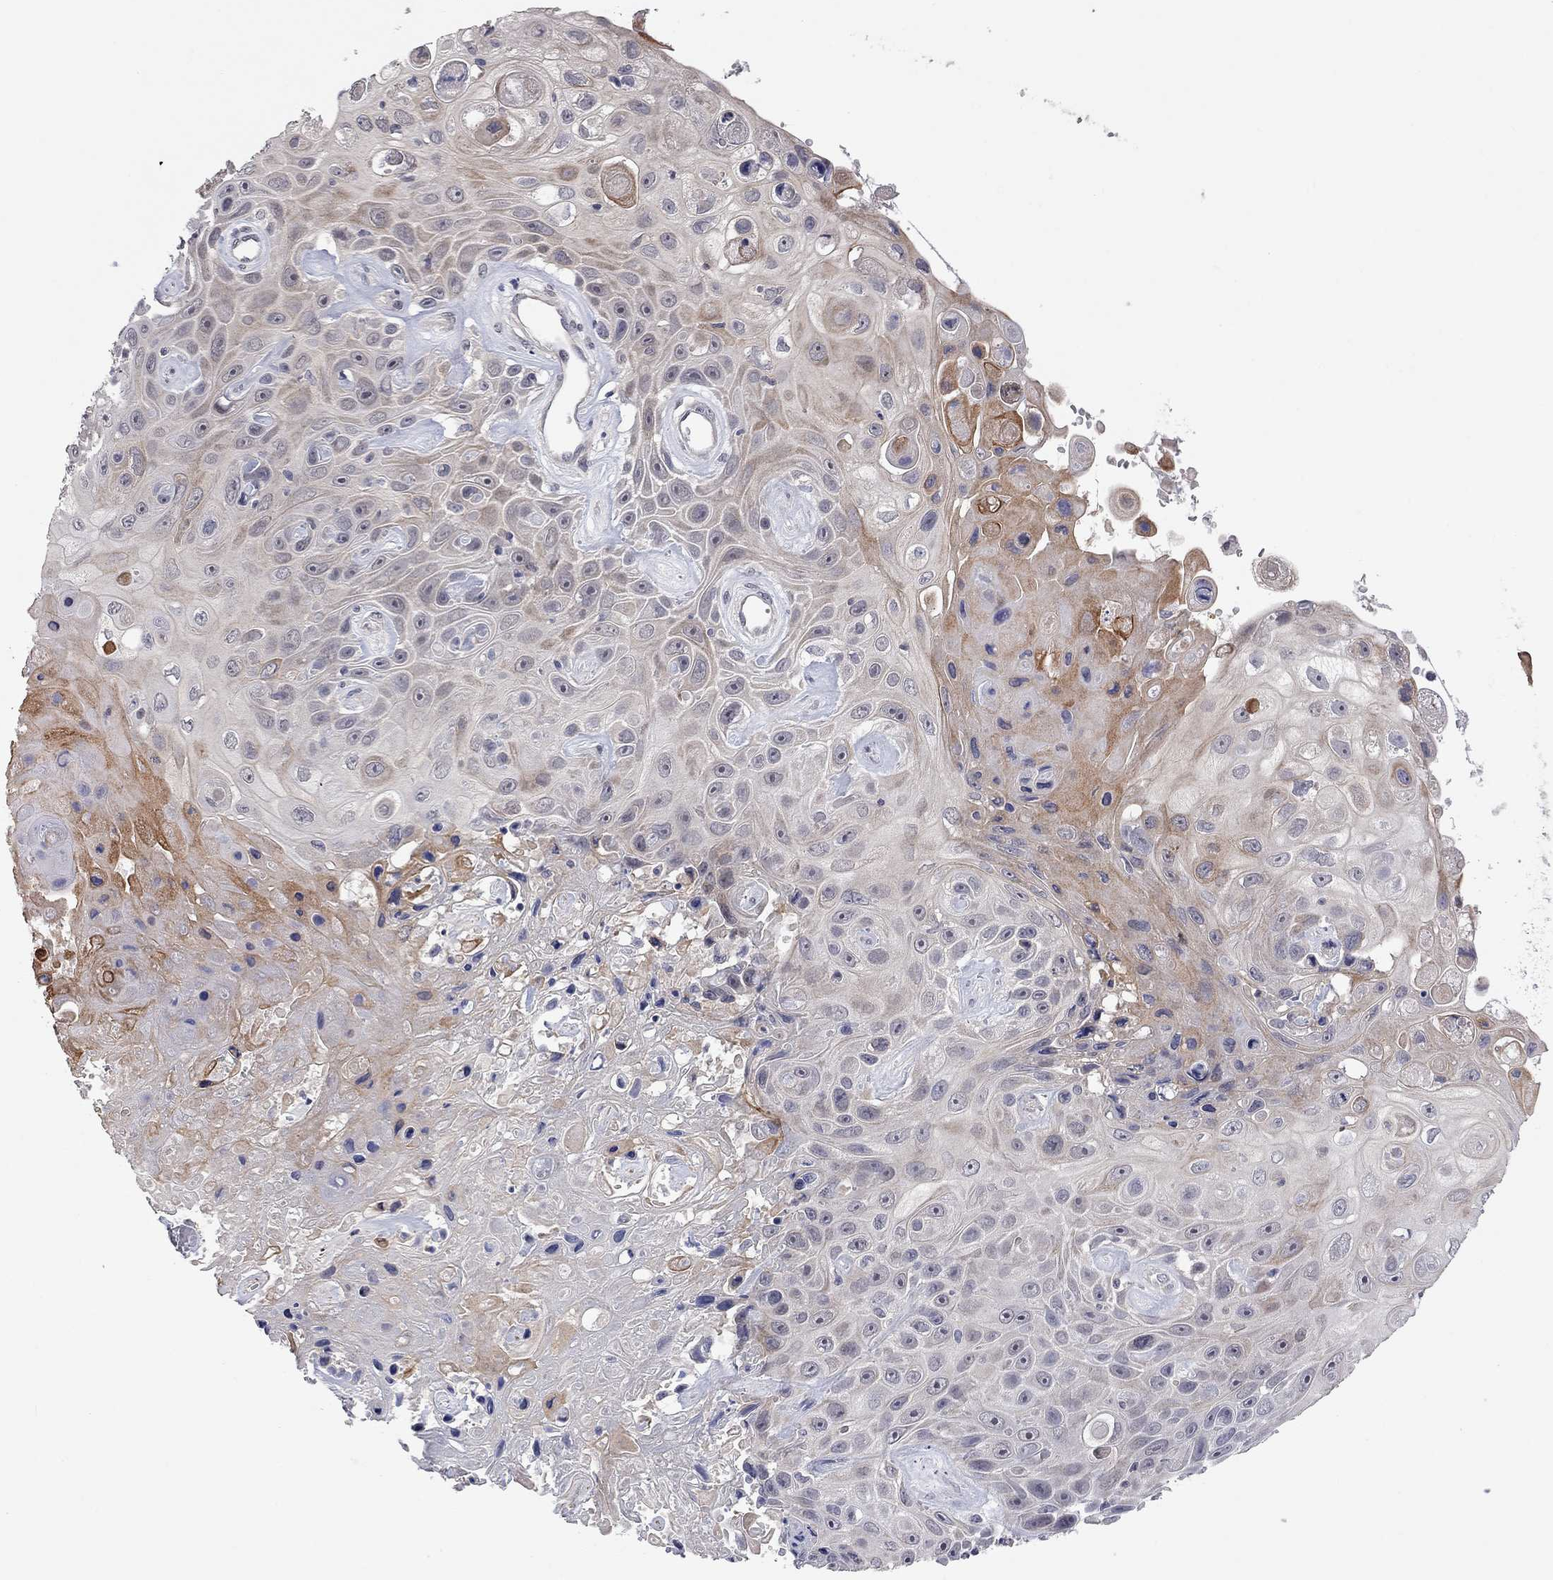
{"staining": {"intensity": "moderate", "quantity": "<25%", "location": "cytoplasmic/membranous"}, "tissue": "skin cancer", "cell_type": "Tumor cells", "image_type": "cancer", "snomed": [{"axis": "morphology", "description": "Squamous cell carcinoma, NOS"}, {"axis": "topography", "description": "Skin"}], "caption": "Immunohistochemical staining of human skin cancer (squamous cell carcinoma) demonstrates moderate cytoplasmic/membranous protein staining in approximately <25% of tumor cells. The protein is shown in brown color, while the nuclei are stained blue.", "gene": "FABP12", "patient": {"sex": "male", "age": 82}}